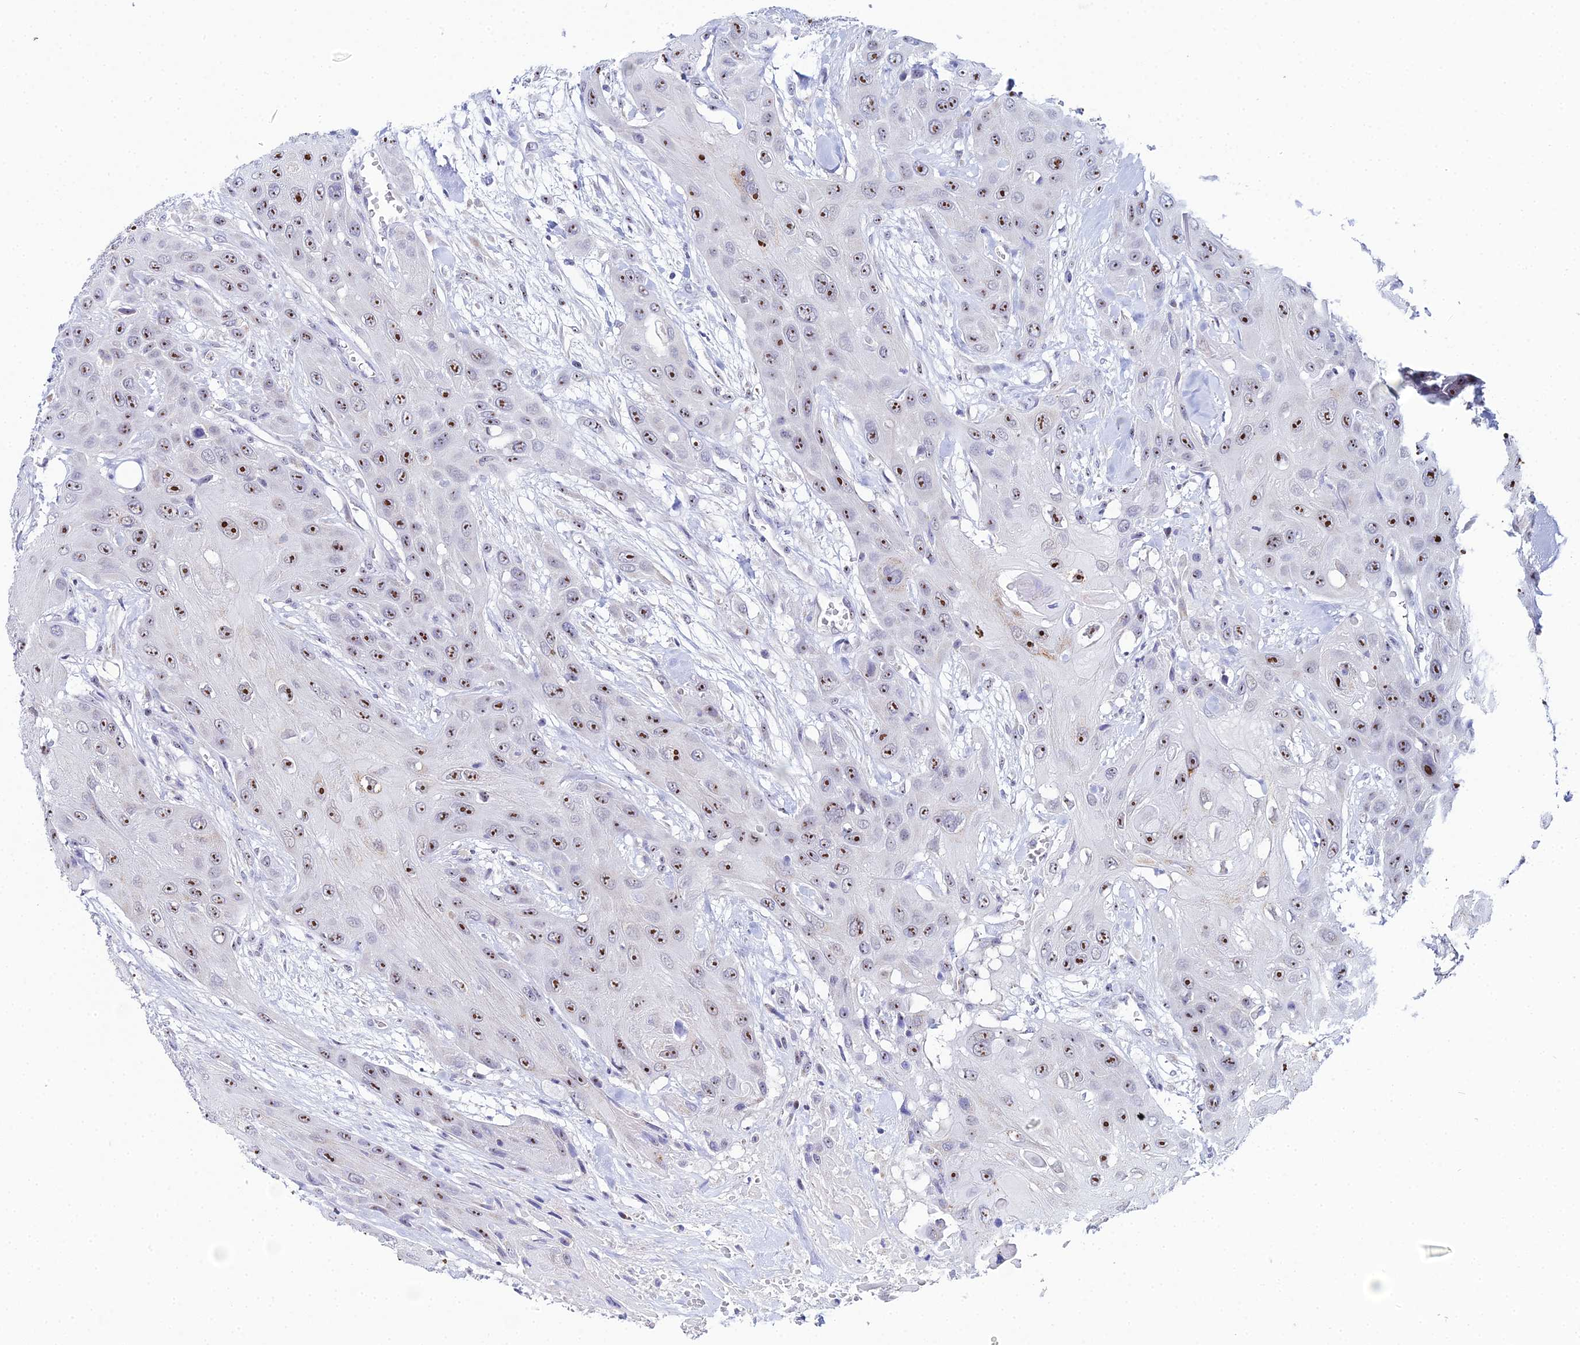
{"staining": {"intensity": "moderate", "quantity": ">75%", "location": "nuclear"}, "tissue": "head and neck cancer", "cell_type": "Tumor cells", "image_type": "cancer", "snomed": [{"axis": "morphology", "description": "Squamous cell carcinoma, NOS"}, {"axis": "topography", "description": "Head-Neck"}], "caption": "Moderate nuclear expression for a protein is identified in about >75% of tumor cells of squamous cell carcinoma (head and neck) using immunohistochemistry (IHC).", "gene": "PLPP4", "patient": {"sex": "male", "age": 81}}